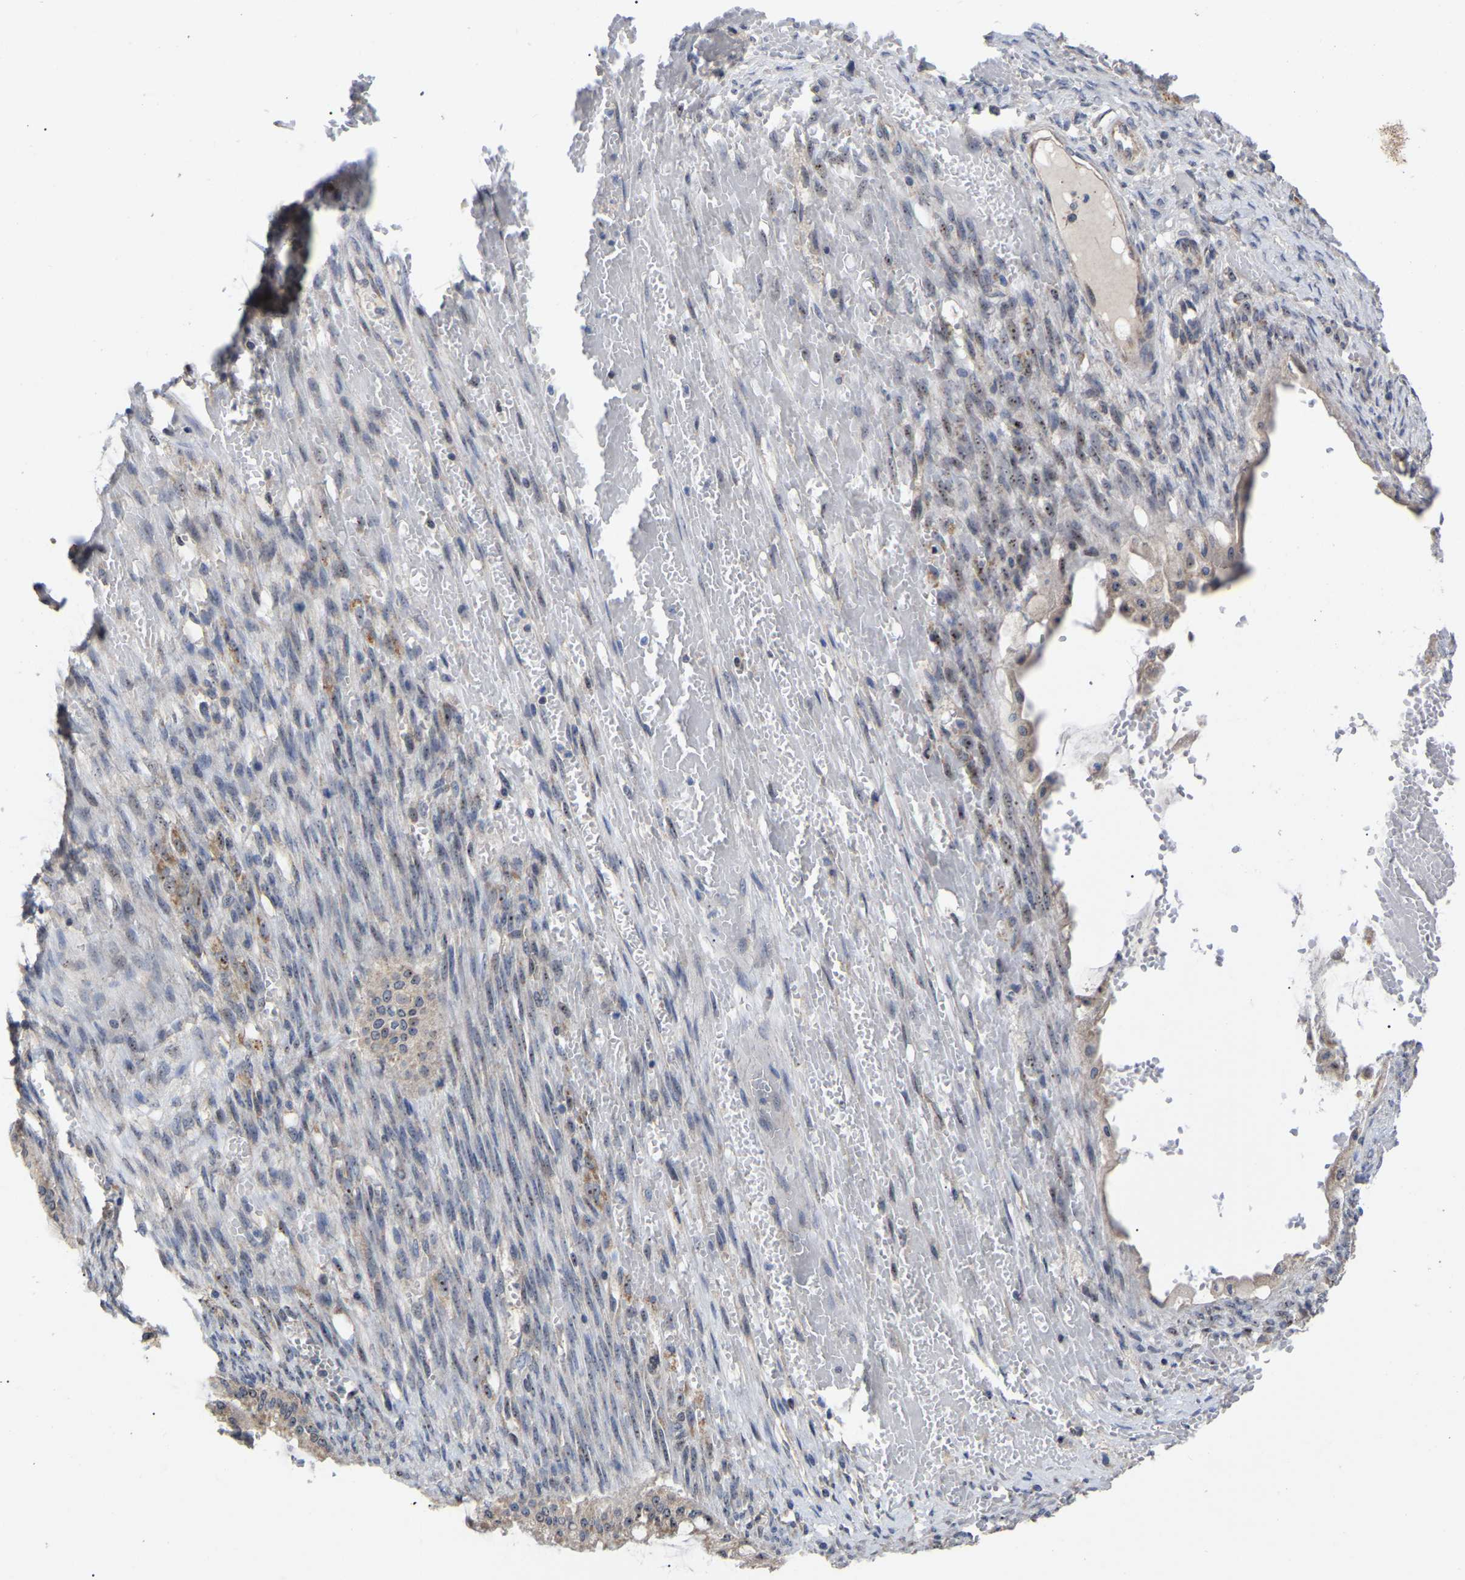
{"staining": {"intensity": "weak", "quantity": ">75%", "location": "cytoplasmic/membranous,nuclear"}, "tissue": "ovarian cancer", "cell_type": "Tumor cells", "image_type": "cancer", "snomed": [{"axis": "morphology", "description": "Cystadenocarcinoma, mucinous, NOS"}, {"axis": "topography", "description": "Ovary"}], "caption": "This micrograph reveals IHC staining of human ovarian mucinous cystadenocarcinoma, with low weak cytoplasmic/membranous and nuclear staining in approximately >75% of tumor cells.", "gene": "NOP53", "patient": {"sex": "female", "age": 73}}